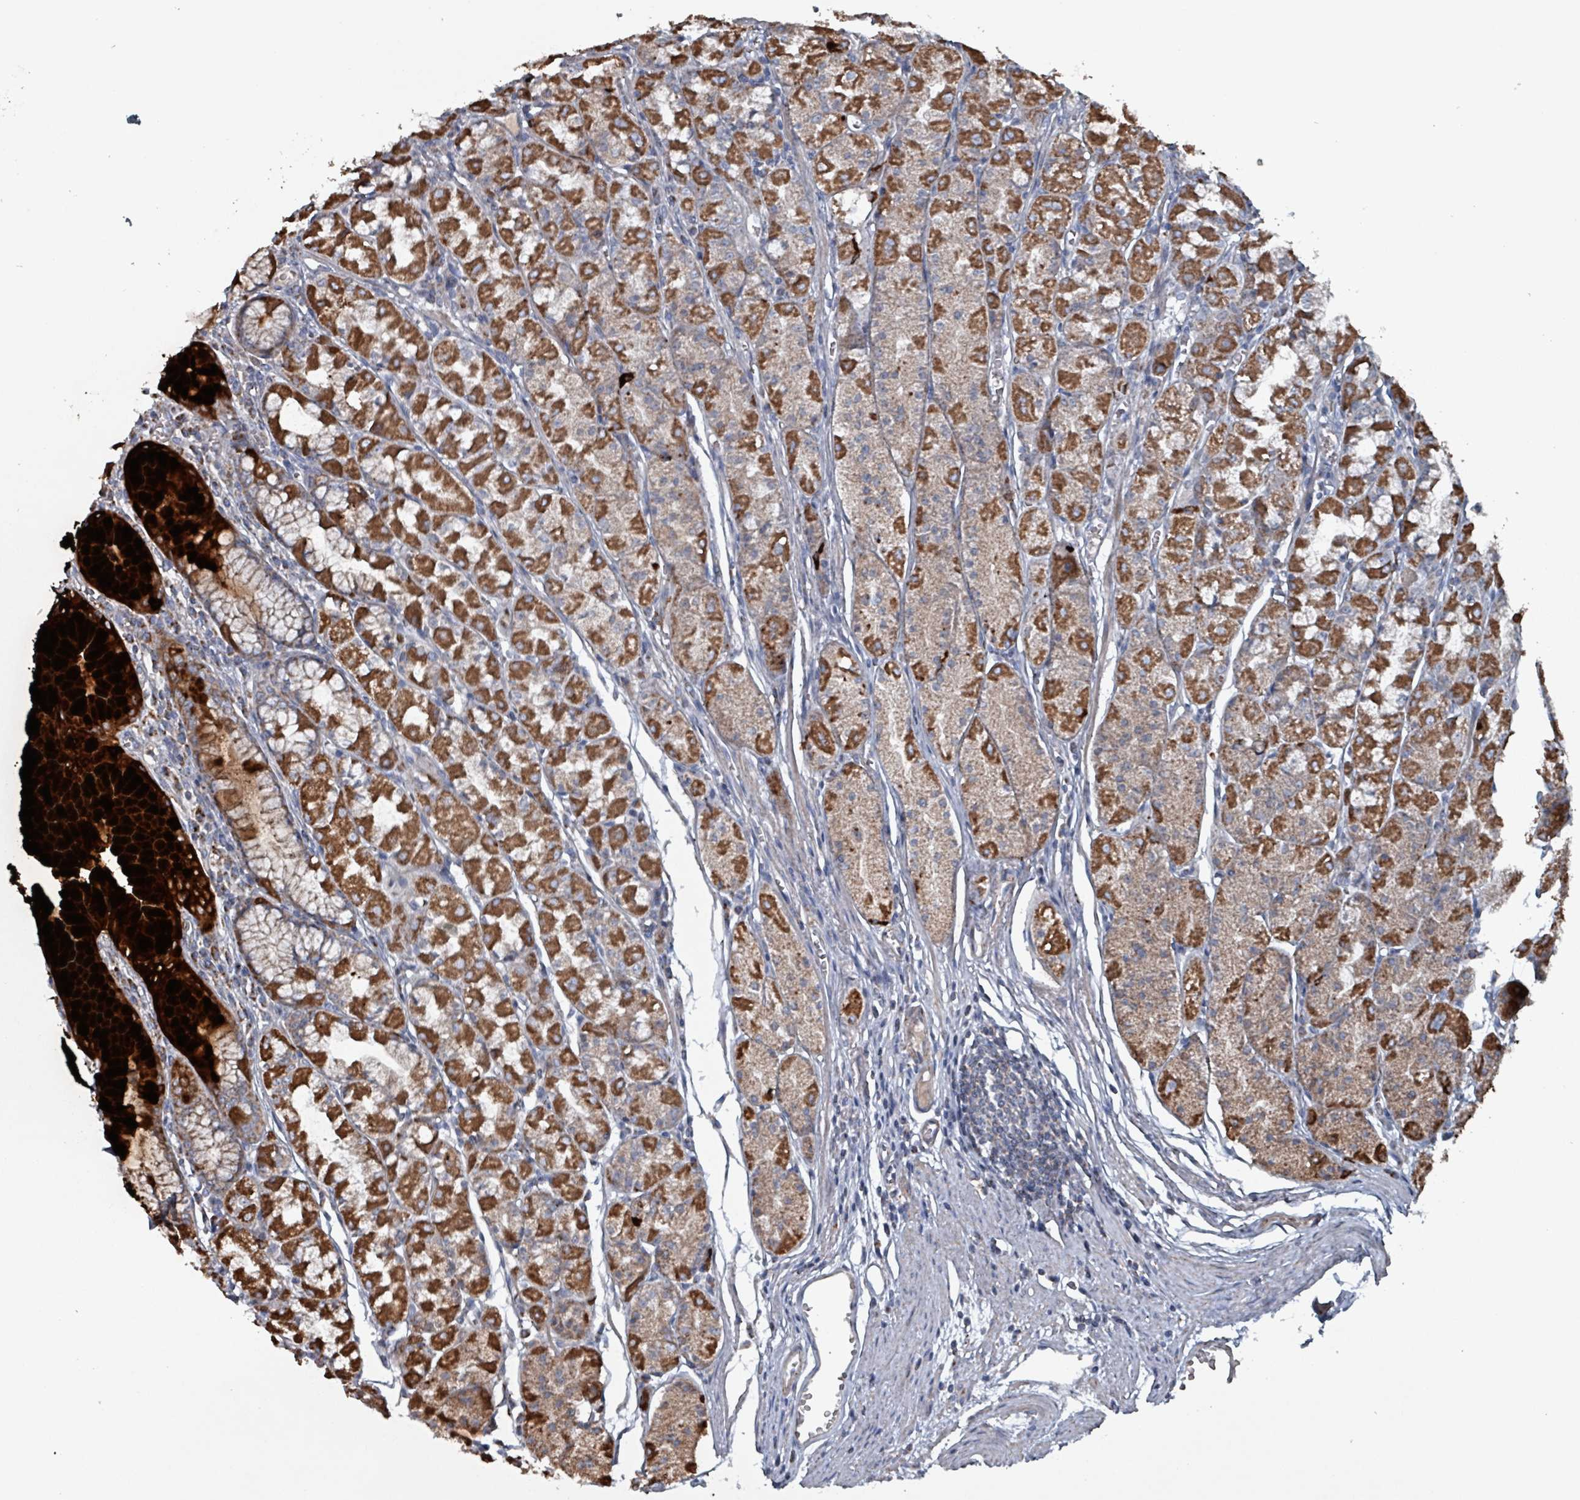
{"staining": {"intensity": "strong", "quantity": "25%-75%", "location": "cytoplasmic/membranous"}, "tissue": "stomach", "cell_type": "Glandular cells", "image_type": "normal", "snomed": [{"axis": "morphology", "description": "Normal tissue, NOS"}, {"axis": "topography", "description": "Stomach"}], "caption": "Protein staining shows strong cytoplasmic/membranous expression in about 25%-75% of glandular cells in normal stomach.", "gene": "ABHD18", "patient": {"sex": "male", "age": 55}}